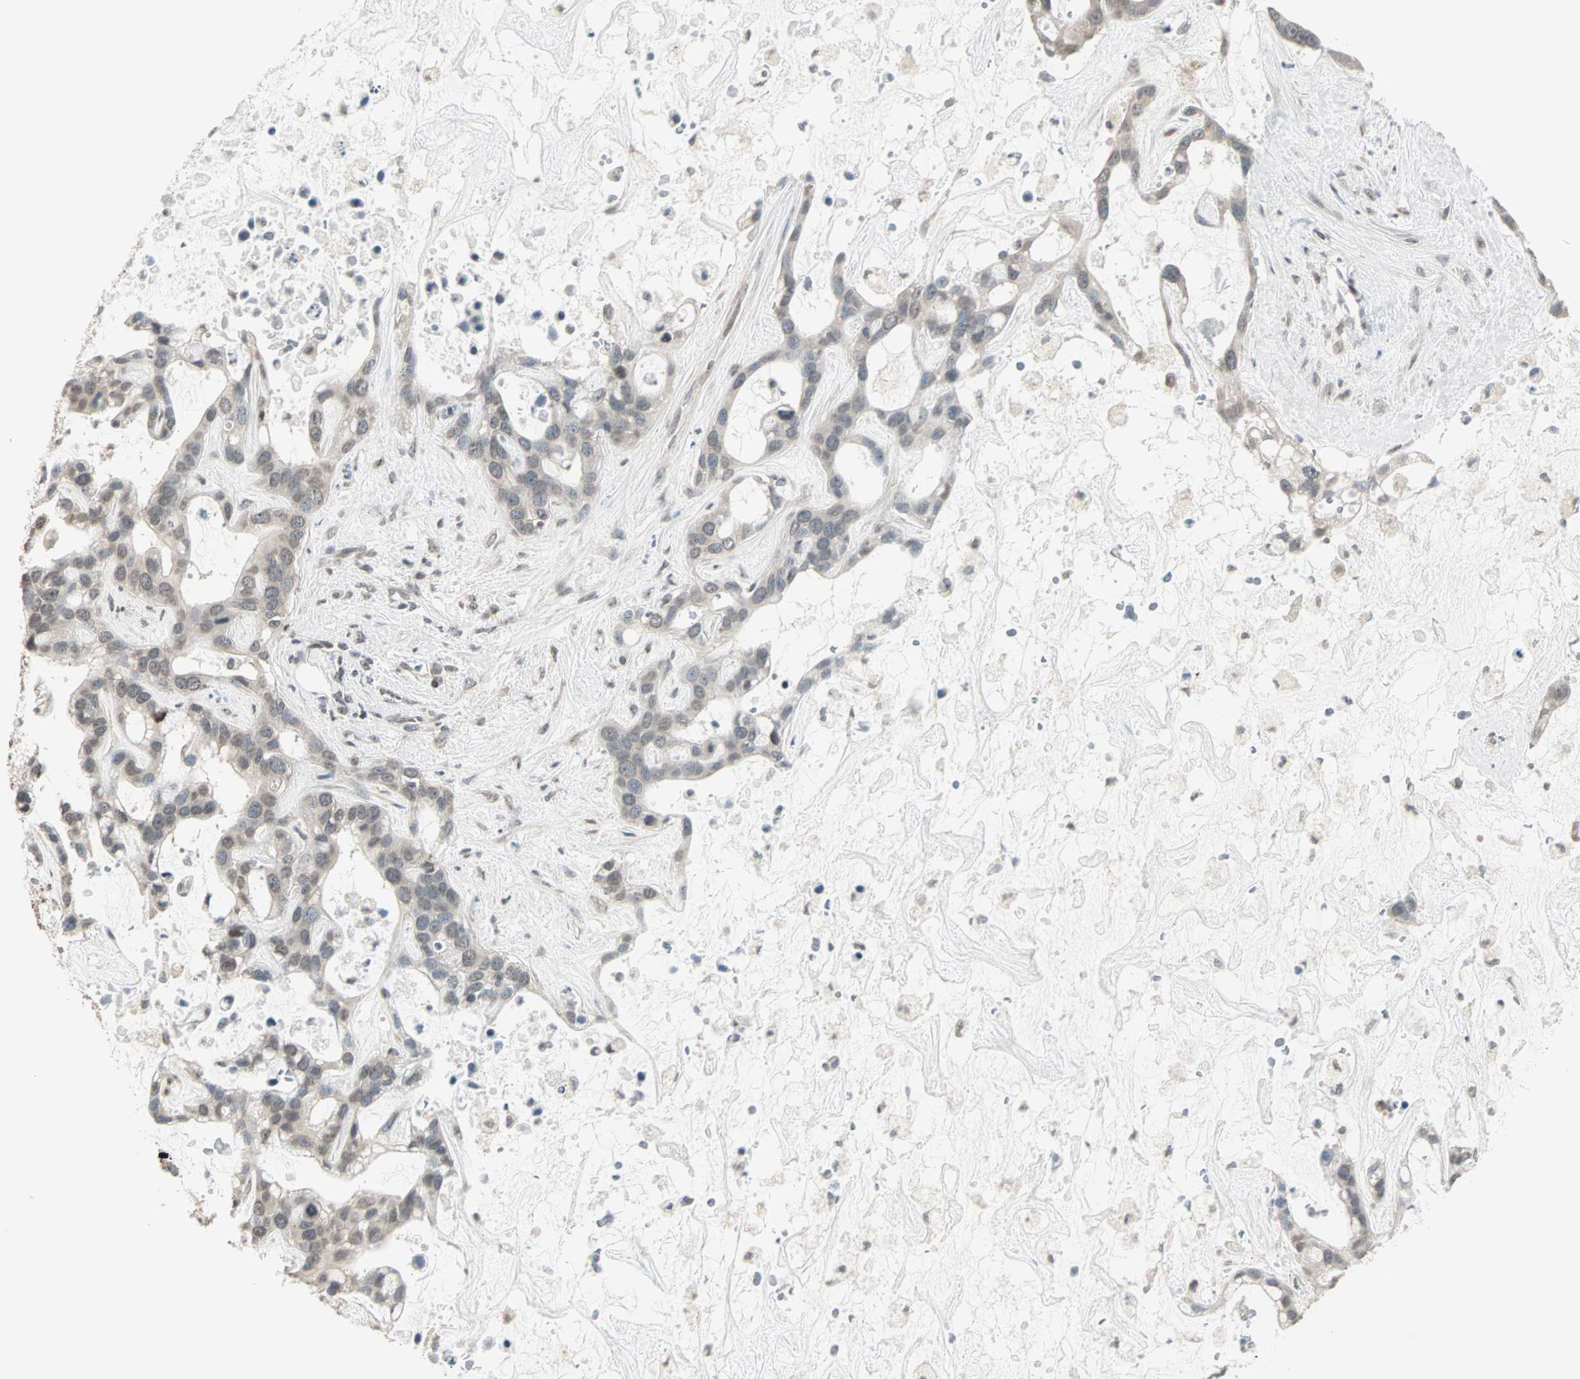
{"staining": {"intensity": "weak", "quantity": "25%-75%", "location": "cytoplasmic/membranous"}, "tissue": "liver cancer", "cell_type": "Tumor cells", "image_type": "cancer", "snomed": [{"axis": "morphology", "description": "Cholangiocarcinoma"}, {"axis": "topography", "description": "Liver"}], "caption": "DAB immunohistochemical staining of human liver cancer shows weak cytoplasmic/membranous protein expression in approximately 25%-75% of tumor cells. The staining is performed using DAB brown chromogen to label protein expression. The nuclei are counter-stained blue using hematoxylin.", "gene": "CBLC", "patient": {"sex": "female", "age": 65}}